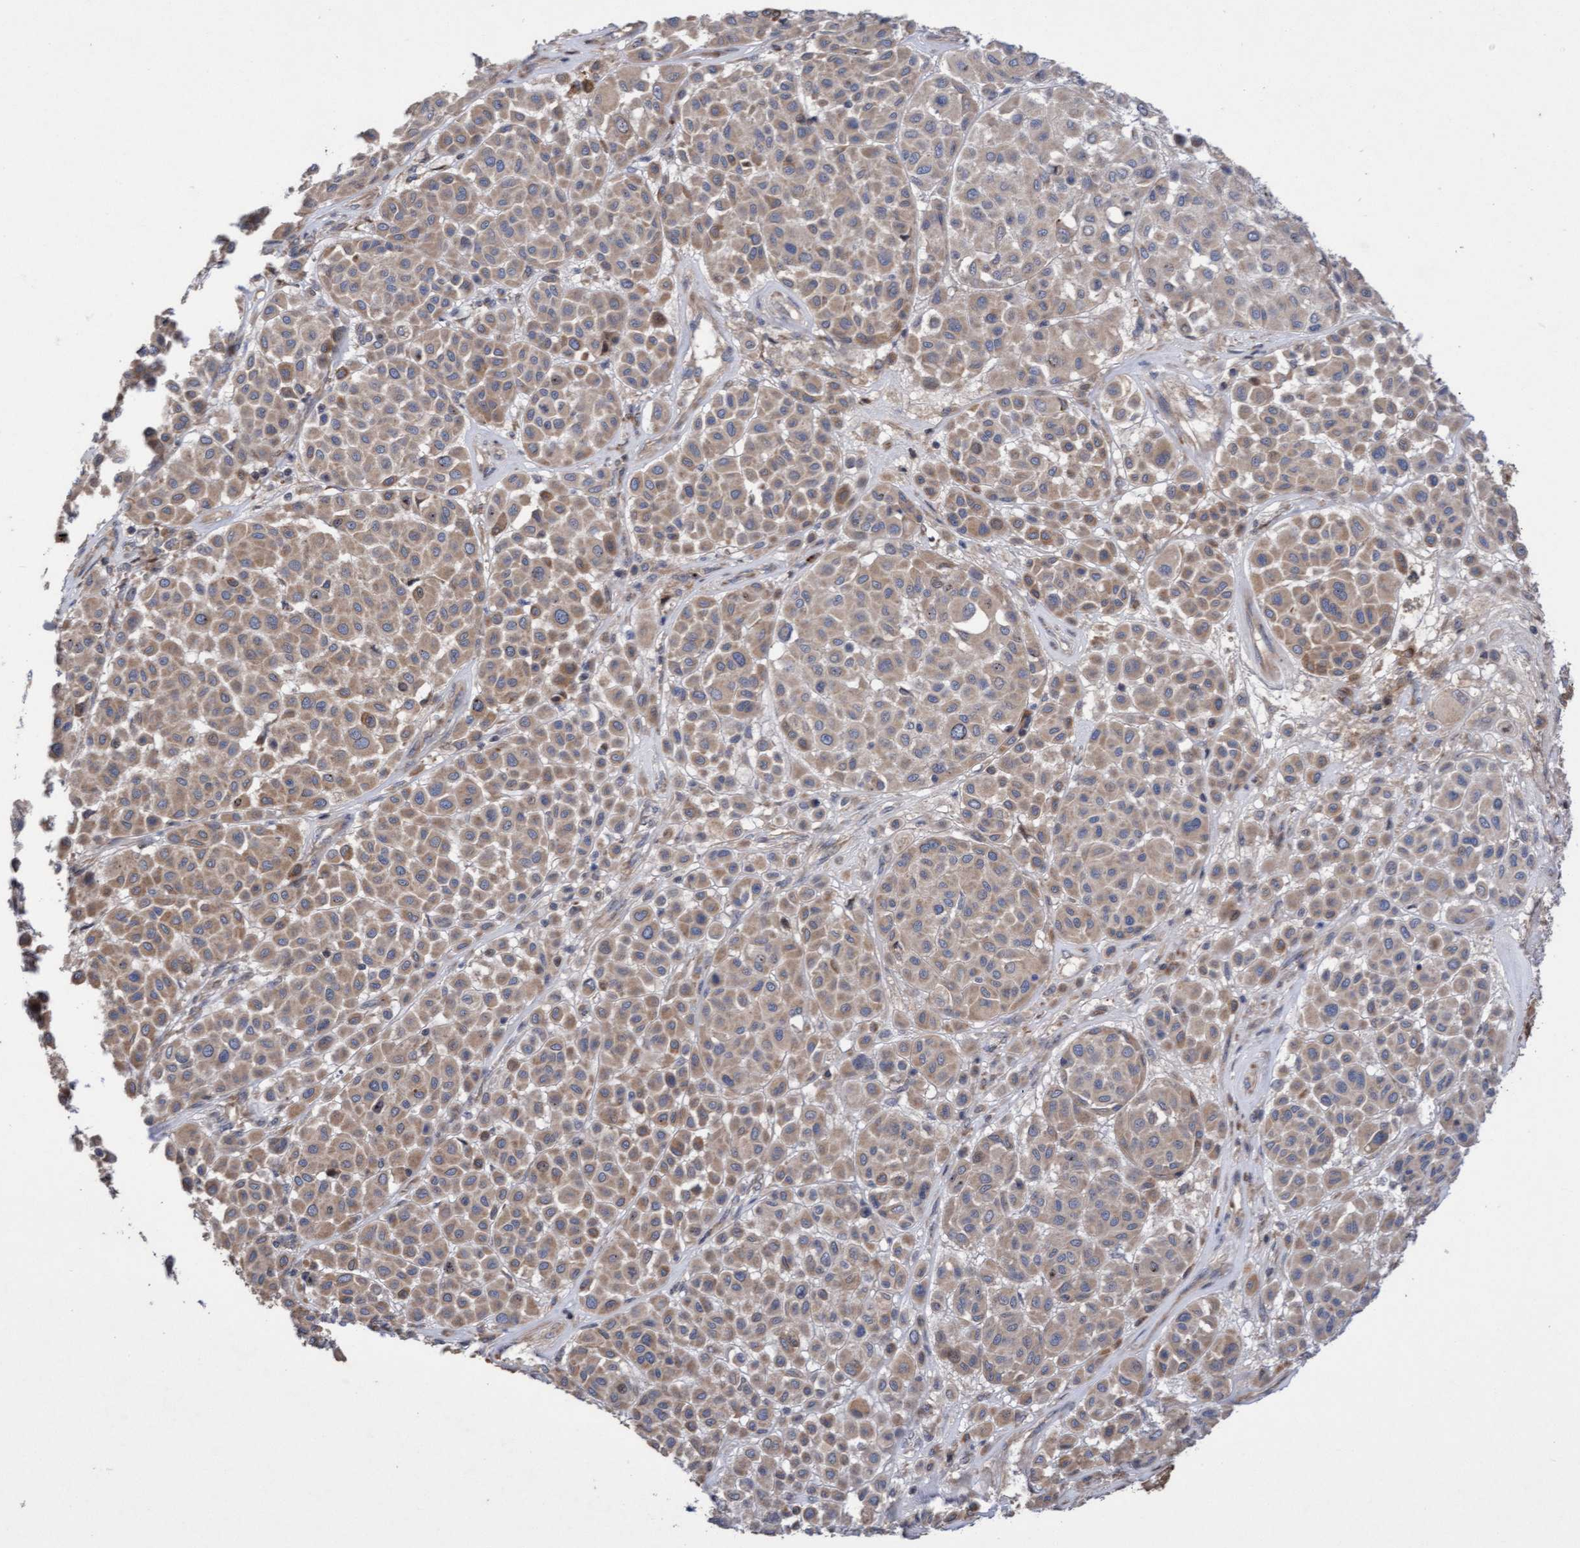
{"staining": {"intensity": "moderate", "quantity": ">75%", "location": "cytoplasmic/membranous"}, "tissue": "melanoma", "cell_type": "Tumor cells", "image_type": "cancer", "snomed": [{"axis": "morphology", "description": "Malignant melanoma, Metastatic site"}, {"axis": "topography", "description": "Soft tissue"}], "caption": "Protein expression analysis of human melanoma reveals moderate cytoplasmic/membranous expression in about >75% of tumor cells. (IHC, brightfield microscopy, high magnification).", "gene": "ELP5", "patient": {"sex": "male", "age": 41}}